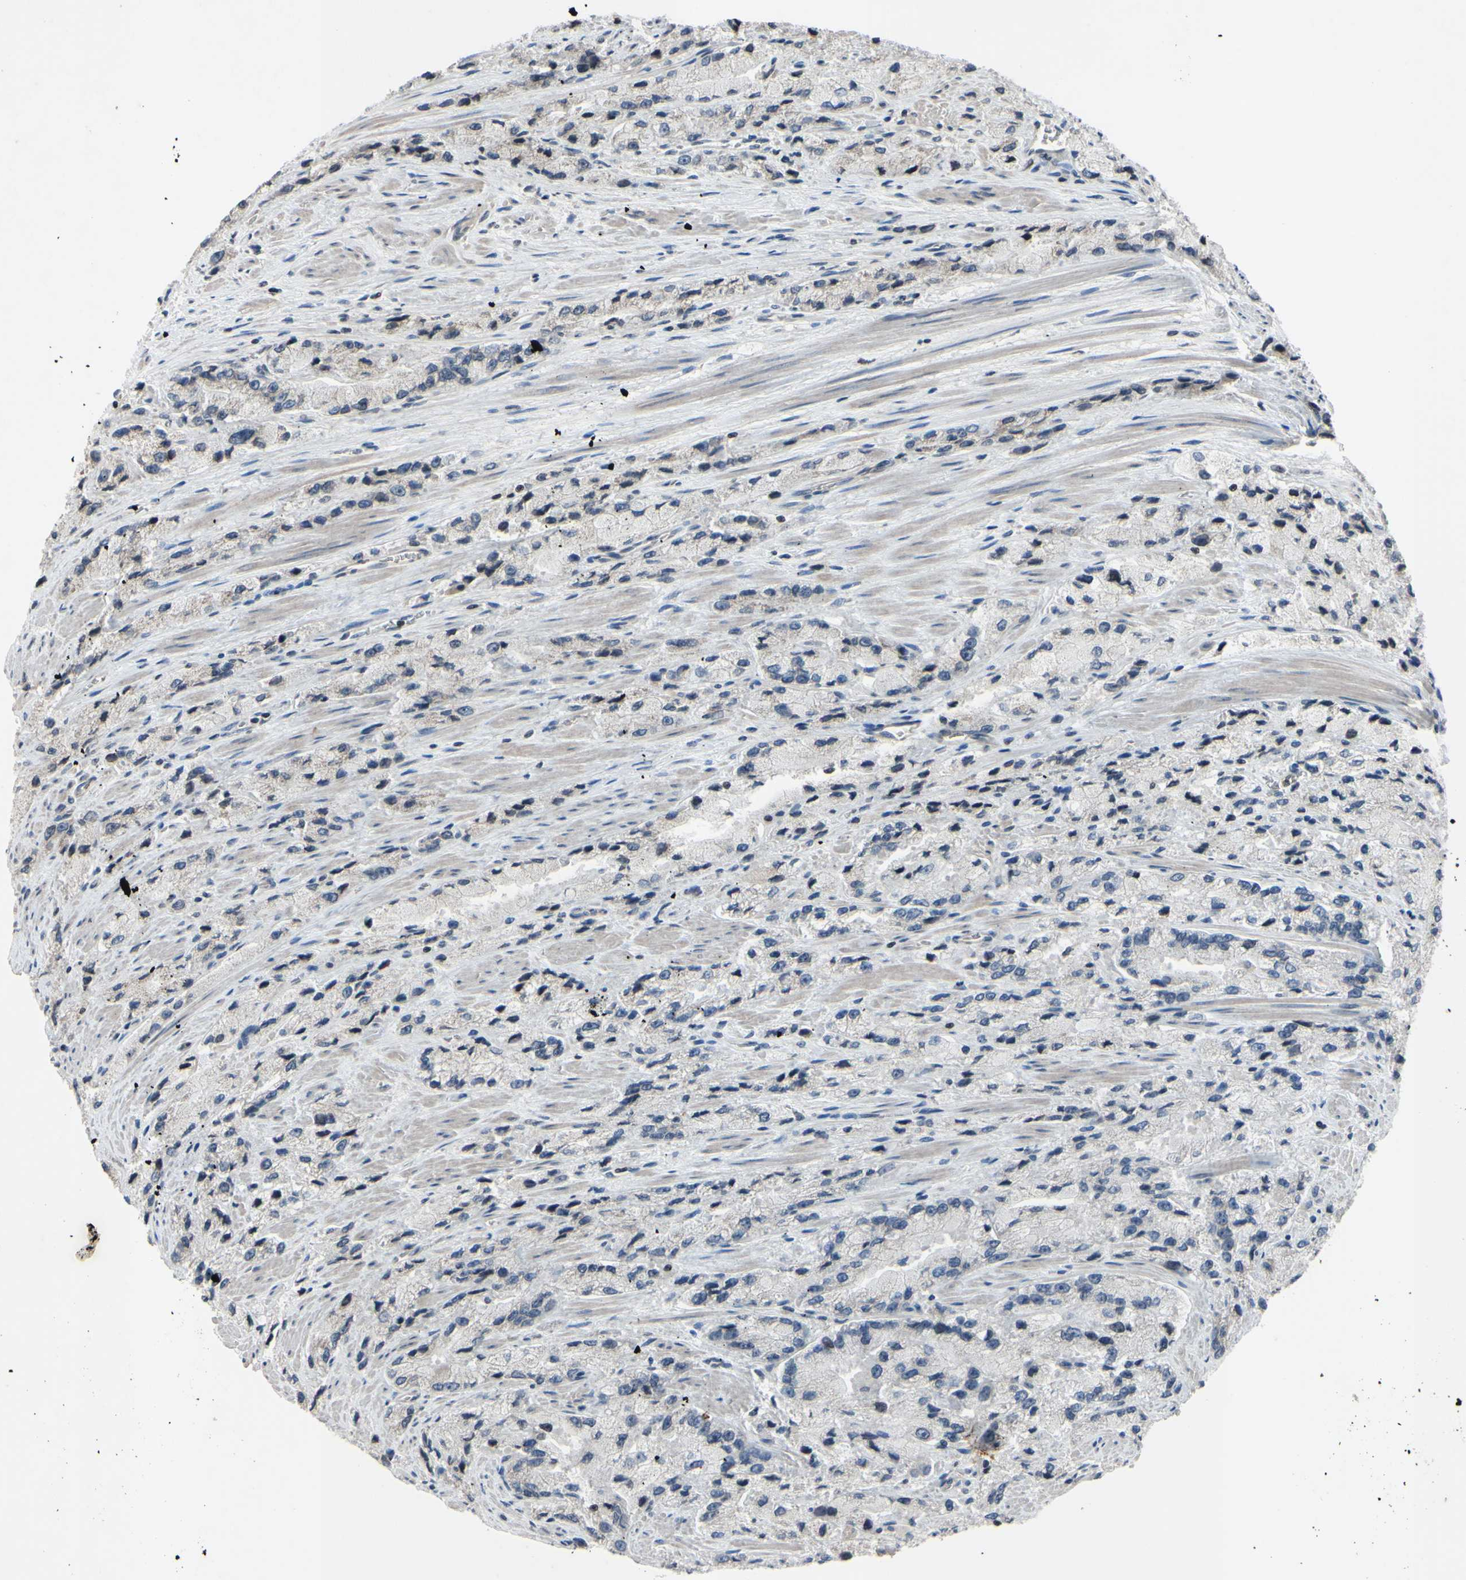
{"staining": {"intensity": "negative", "quantity": "none", "location": "none"}, "tissue": "prostate cancer", "cell_type": "Tumor cells", "image_type": "cancer", "snomed": [{"axis": "morphology", "description": "Adenocarcinoma, High grade"}, {"axis": "topography", "description": "Prostate"}], "caption": "IHC histopathology image of neoplastic tissue: human high-grade adenocarcinoma (prostate) stained with DAB (3,3'-diaminobenzidine) demonstrates no significant protein staining in tumor cells.", "gene": "ARG1", "patient": {"sex": "male", "age": 58}}